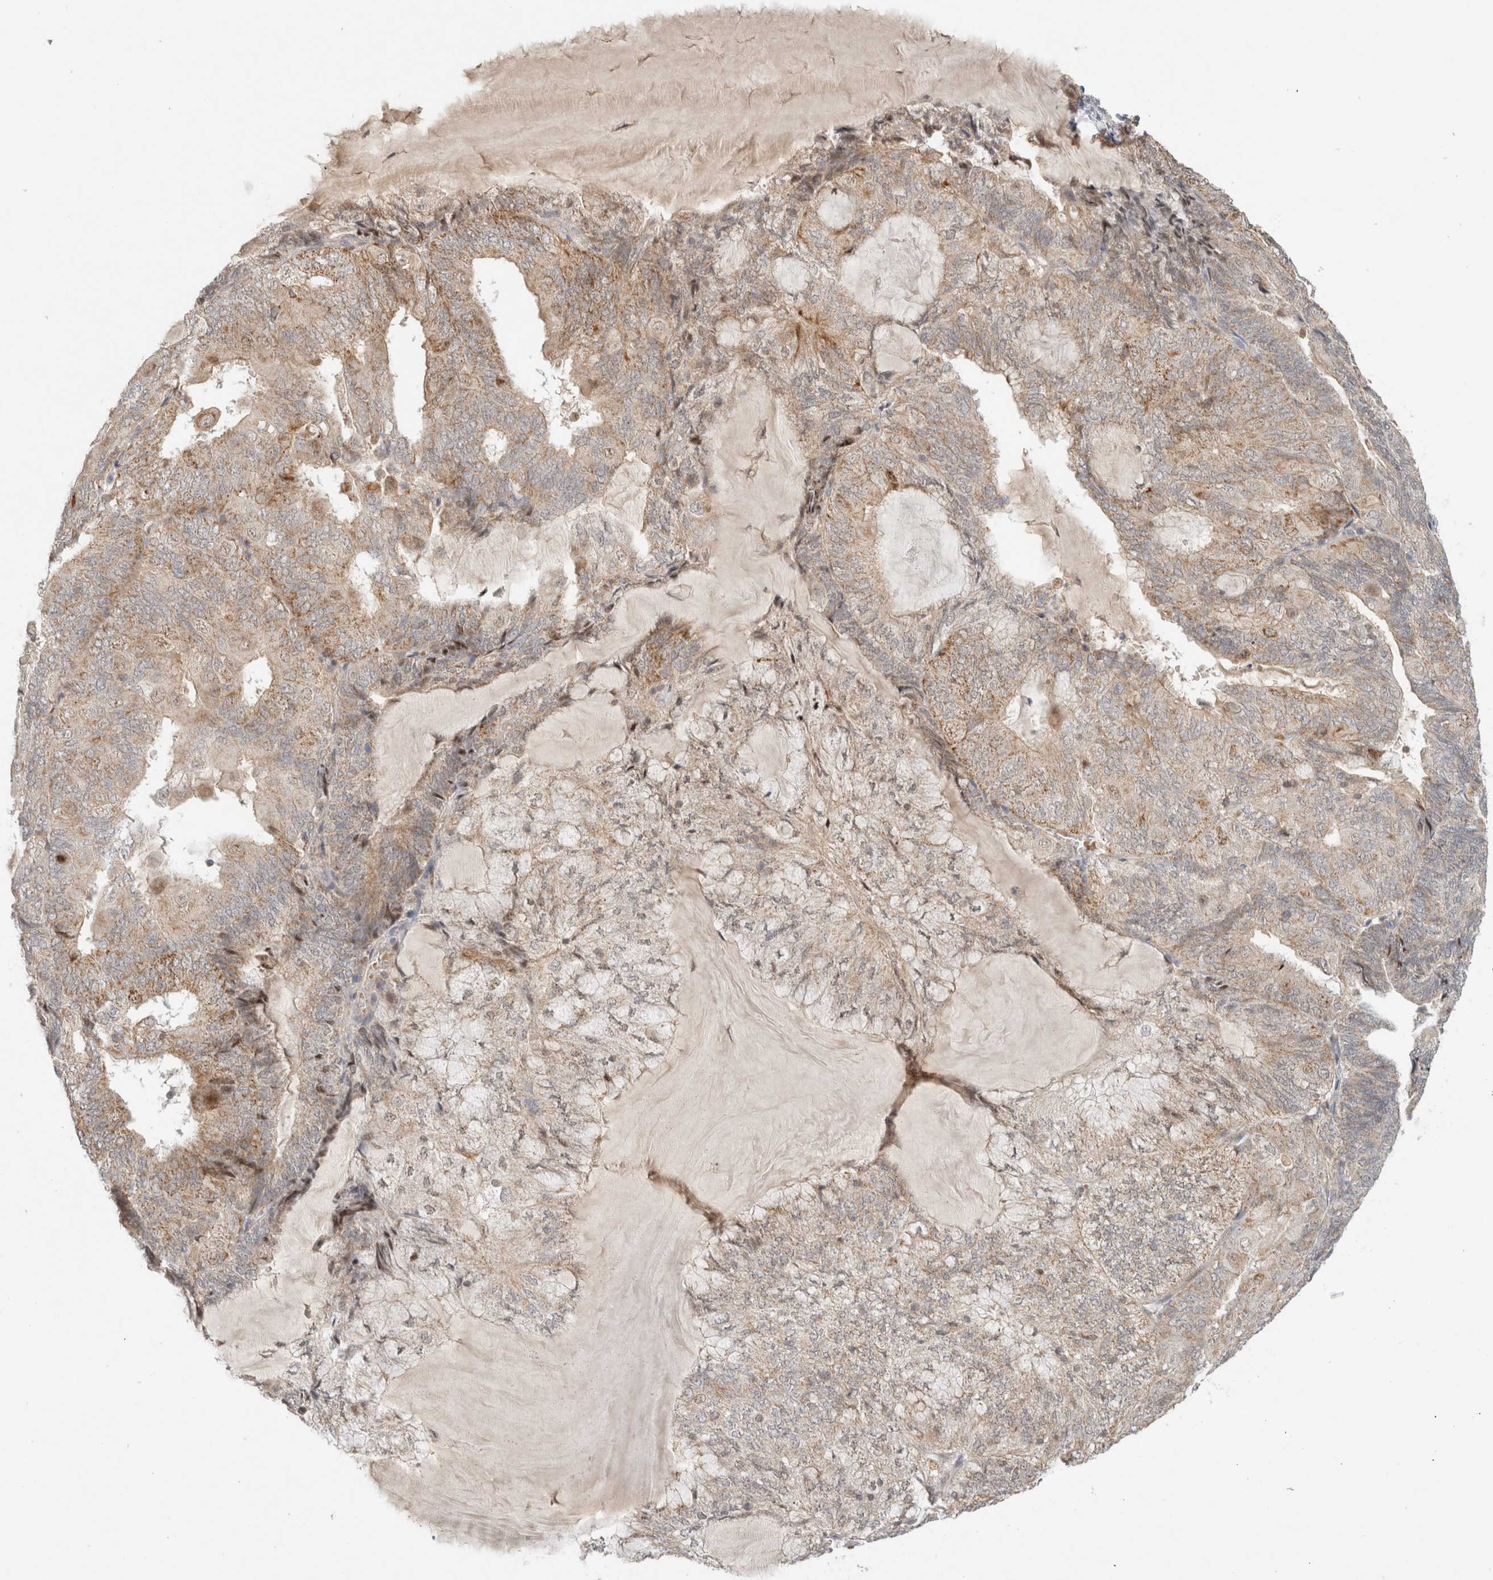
{"staining": {"intensity": "moderate", "quantity": ">75%", "location": "cytoplasmic/membranous"}, "tissue": "endometrial cancer", "cell_type": "Tumor cells", "image_type": "cancer", "snomed": [{"axis": "morphology", "description": "Adenocarcinoma, NOS"}, {"axis": "topography", "description": "Endometrium"}], "caption": "The image reveals a brown stain indicating the presence of a protein in the cytoplasmic/membranous of tumor cells in adenocarcinoma (endometrial).", "gene": "MRM3", "patient": {"sex": "female", "age": 81}}